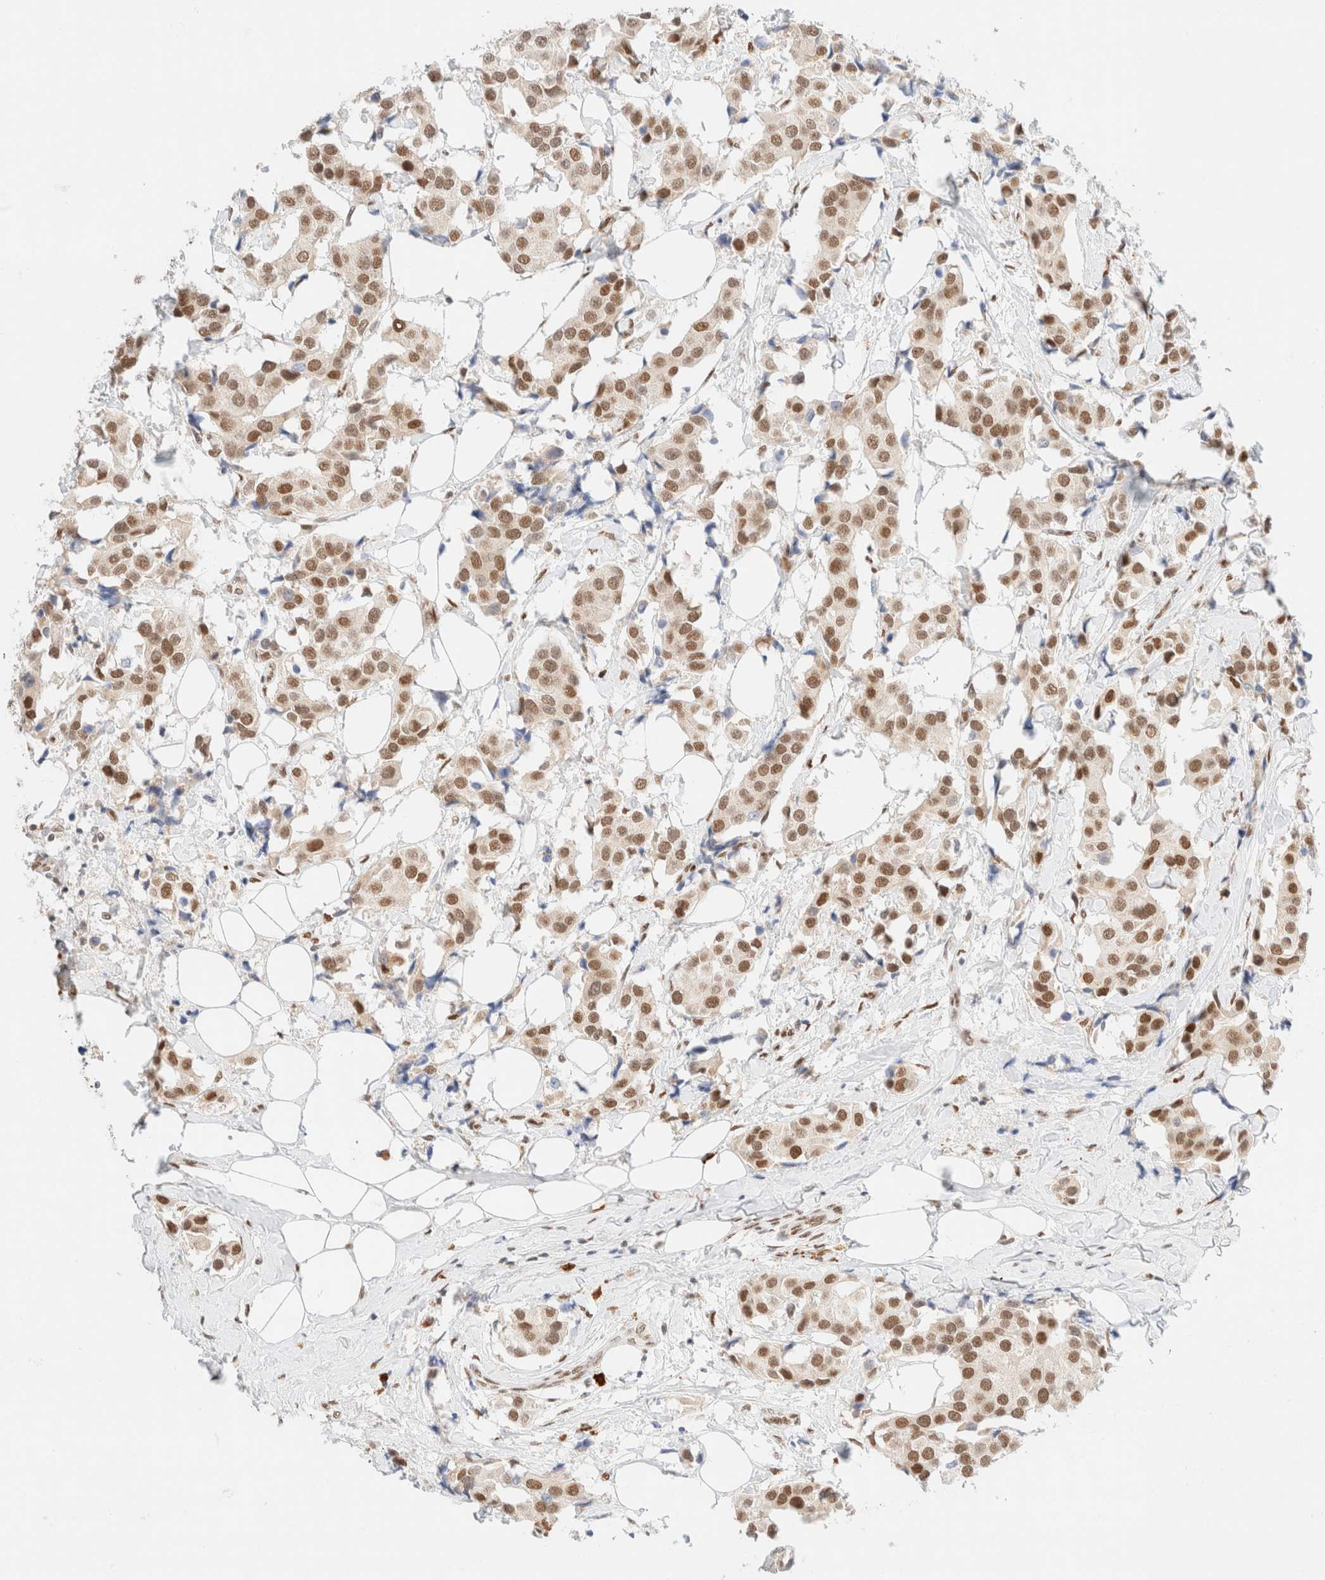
{"staining": {"intensity": "moderate", "quantity": ">75%", "location": "nuclear"}, "tissue": "breast cancer", "cell_type": "Tumor cells", "image_type": "cancer", "snomed": [{"axis": "morphology", "description": "Normal tissue, NOS"}, {"axis": "morphology", "description": "Duct carcinoma"}, {"axis": "topography", "description": "Breast"}], "caption": "The micrograph reveals a brown stain indicating the presence of a protein in the nuclear of tumor cells in breast cancer.", "gene": "CIC", "patient": {"sex": "female", "age": 39}}